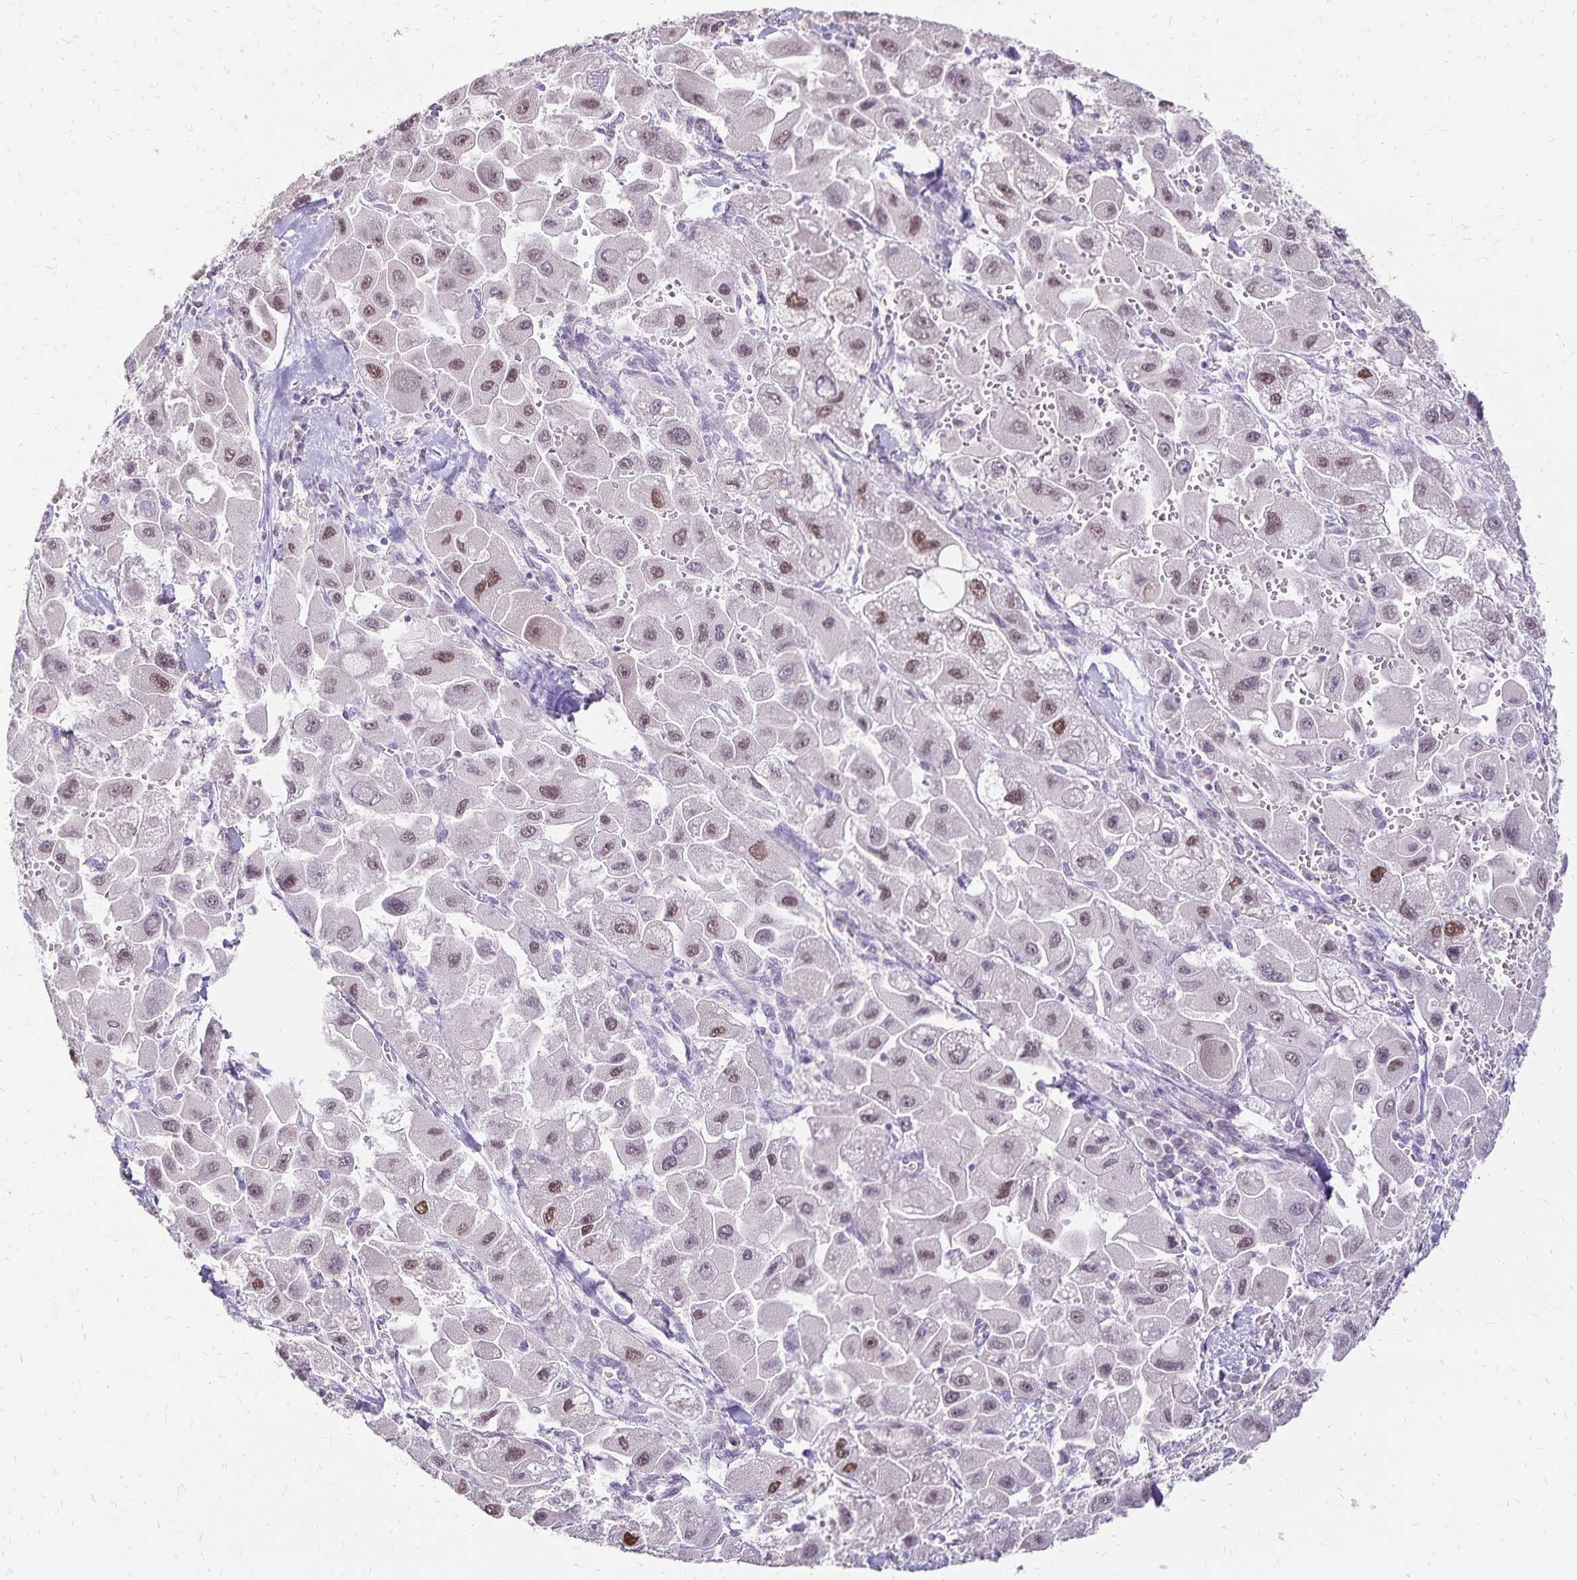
{"staining": {"intensity": "moderate", "quantity": ">75%", "location": "nuclear"}, "tissue": "liver cancer", "cell_type": "Tumor cells", "image_type": "cancer", "snomed": [{"axis": "morphology", "description": "Carcinoma, Hepatocellular, NOS"}, {"axis": "topography", "description": "Liver"}], "caption": "Immunohistochemistry (IHC) of human liver cancer displays medium levels of moderate nuclear positivity in approximately >75% of tumor cells. The staining is performed using DAB brown chromogen to label protein expression. The nuclei are counter-stained blue using hematoxylin.", "gene": "POLB", "patient": {"sex": "male", "age": 24}}